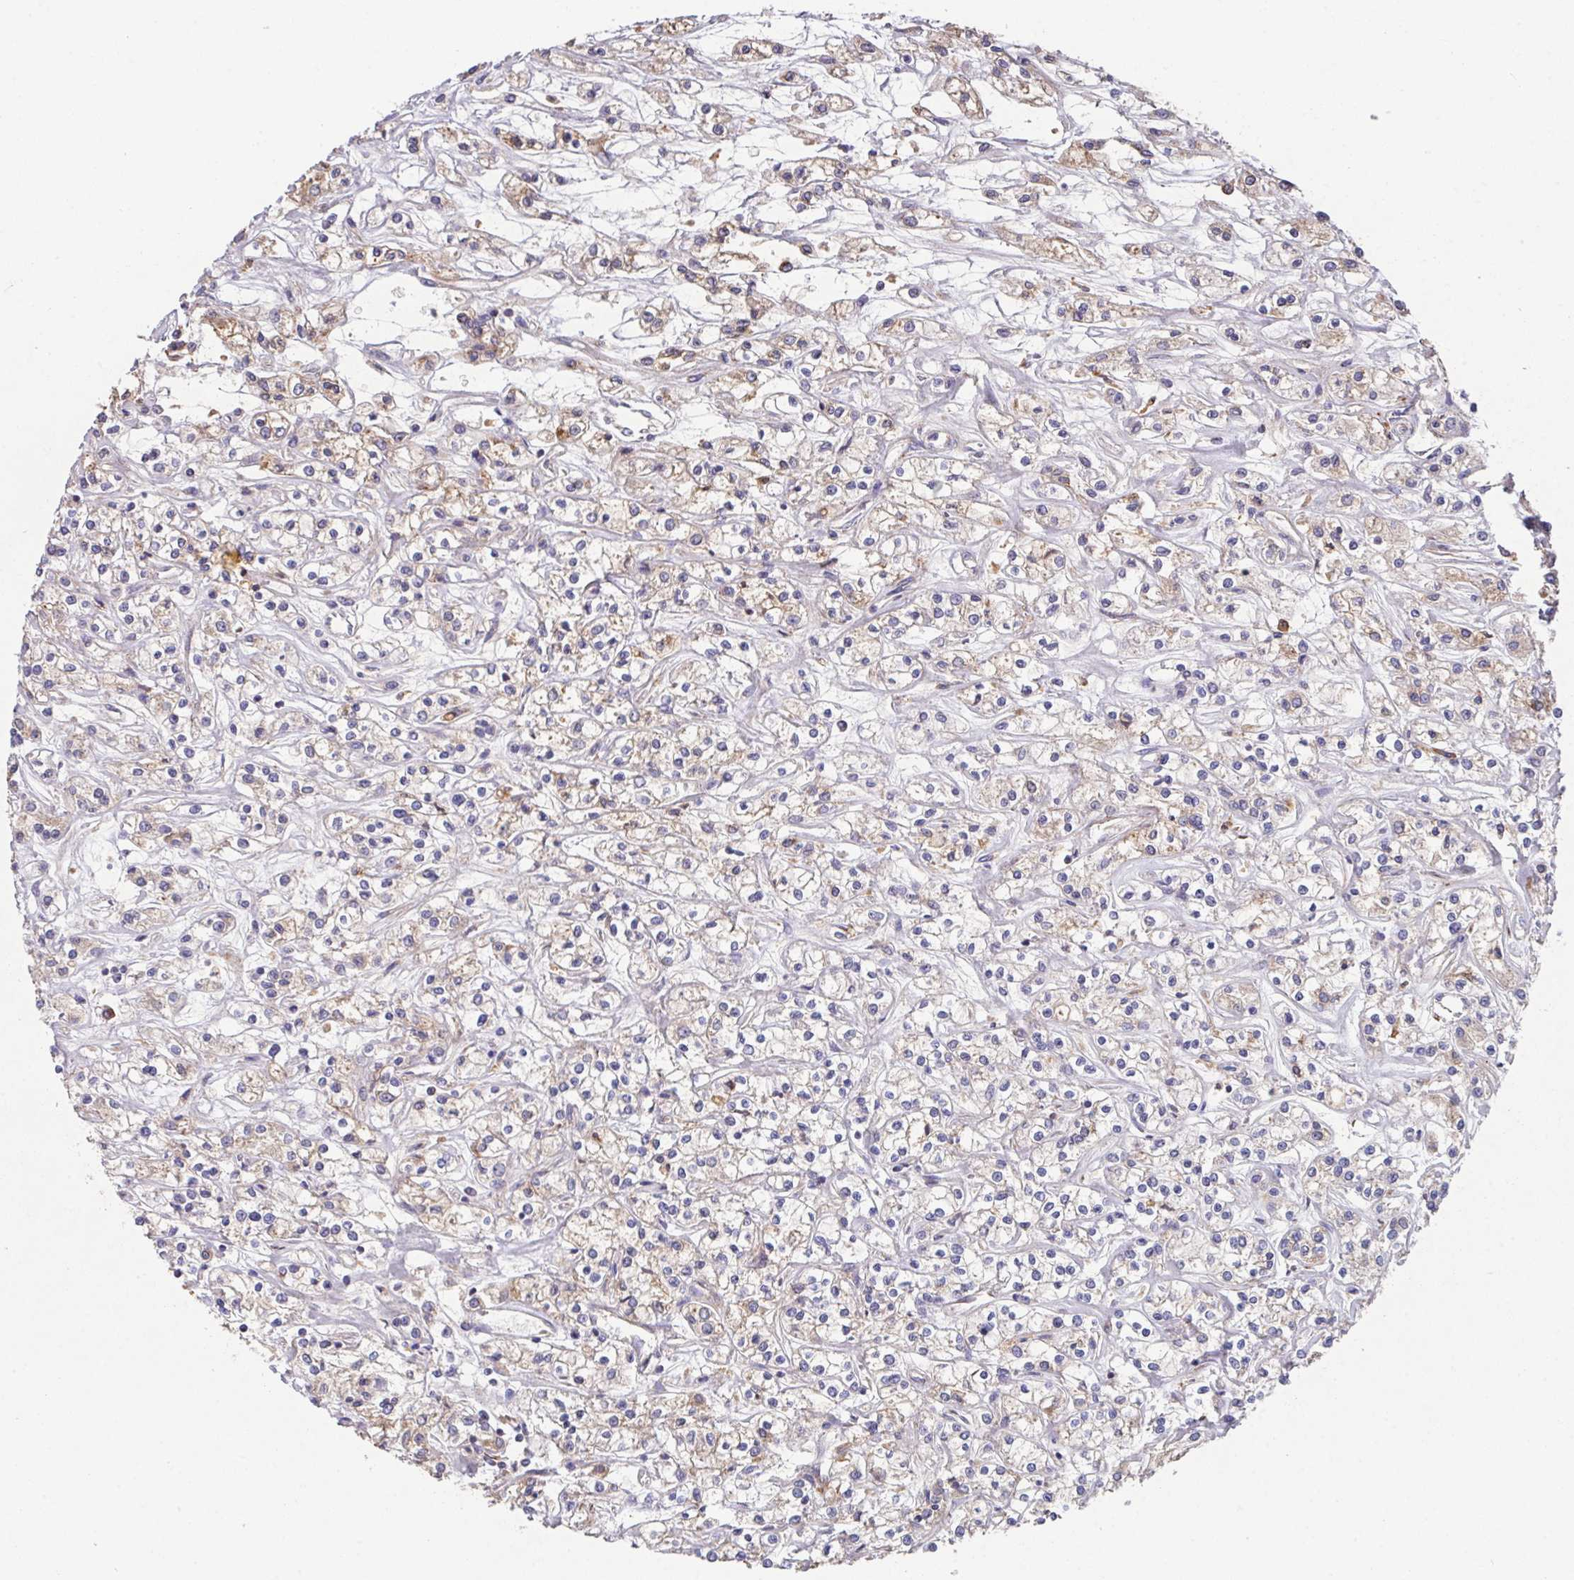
{"staining": {"intensity": "weak", "quantity": "25%-75%", "location": "cytoplasmic/membranous"}, "tissue": "renal cancer", "cell_type": "Tumor cells", "image_type": "cancer", "snomed": [{"axis": "morphology", "description": "Adenocarcinoma, NOS"}, {"axis": "topography", "description": "Kidney"}], "caption": "Immunohistochemistry (IHC) image of neoplastic tissue: human adenocarcinoma (renal) stained using IHC exhibits low levels of weak protein expression localized specifically in the cytoplasmic/membranous of tumor cells, appearing as a cytoplasmic/membranous brown color.", "gene": "TRIM14", "patient": {"sex": "female", "age": 59}}